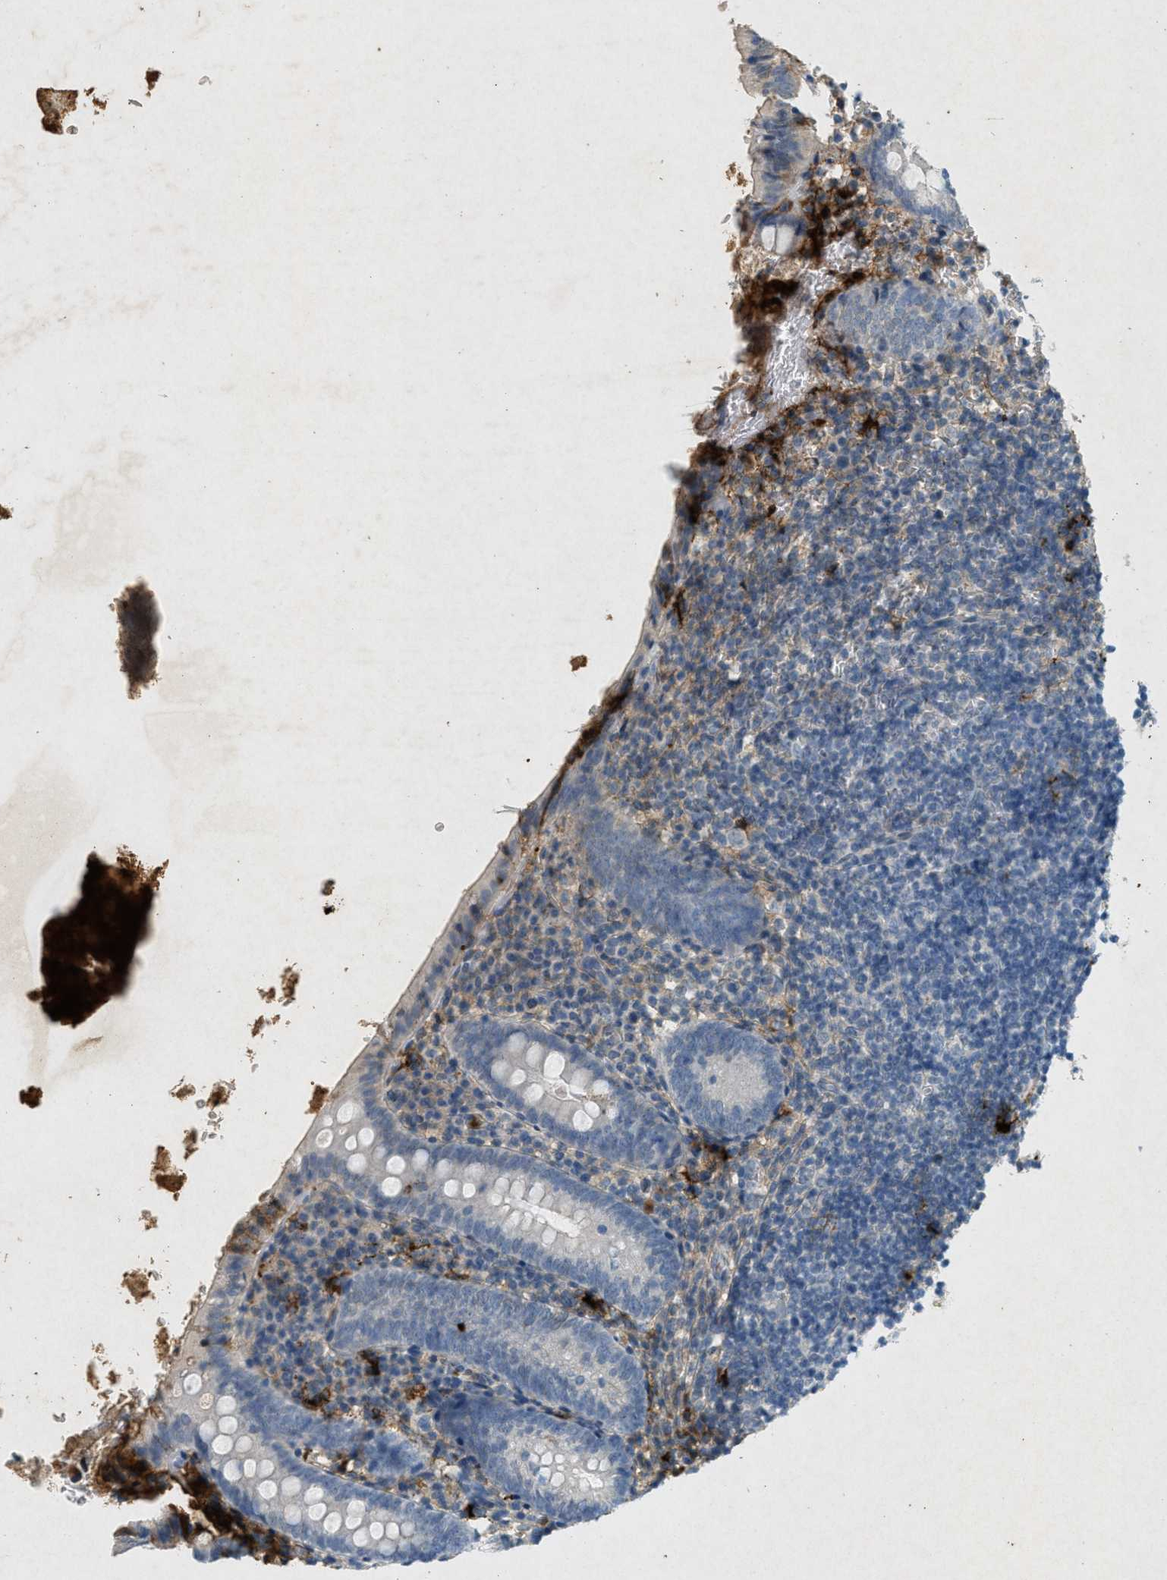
{"staining": {"intensity": "weak", "quantity": "<25%", "location": "cytoplasmic/membranous"}, "tissue": "appendix", "cell_type": "Glandular cells", "image_type": "normal", "snomed": [{"axis": "morphology", "description": "Normal tissue, NOS"}, {"axis": "topography", "description": "Appendix"}], "caption": "Normal appendix was stained to show a protein in brown. There is no significant staining in glandular cells. (Immunohistochemistry, brightfield microscopy, high magnification).", "gene": "F2", "patient": {"sex": "female", "age": 10}}